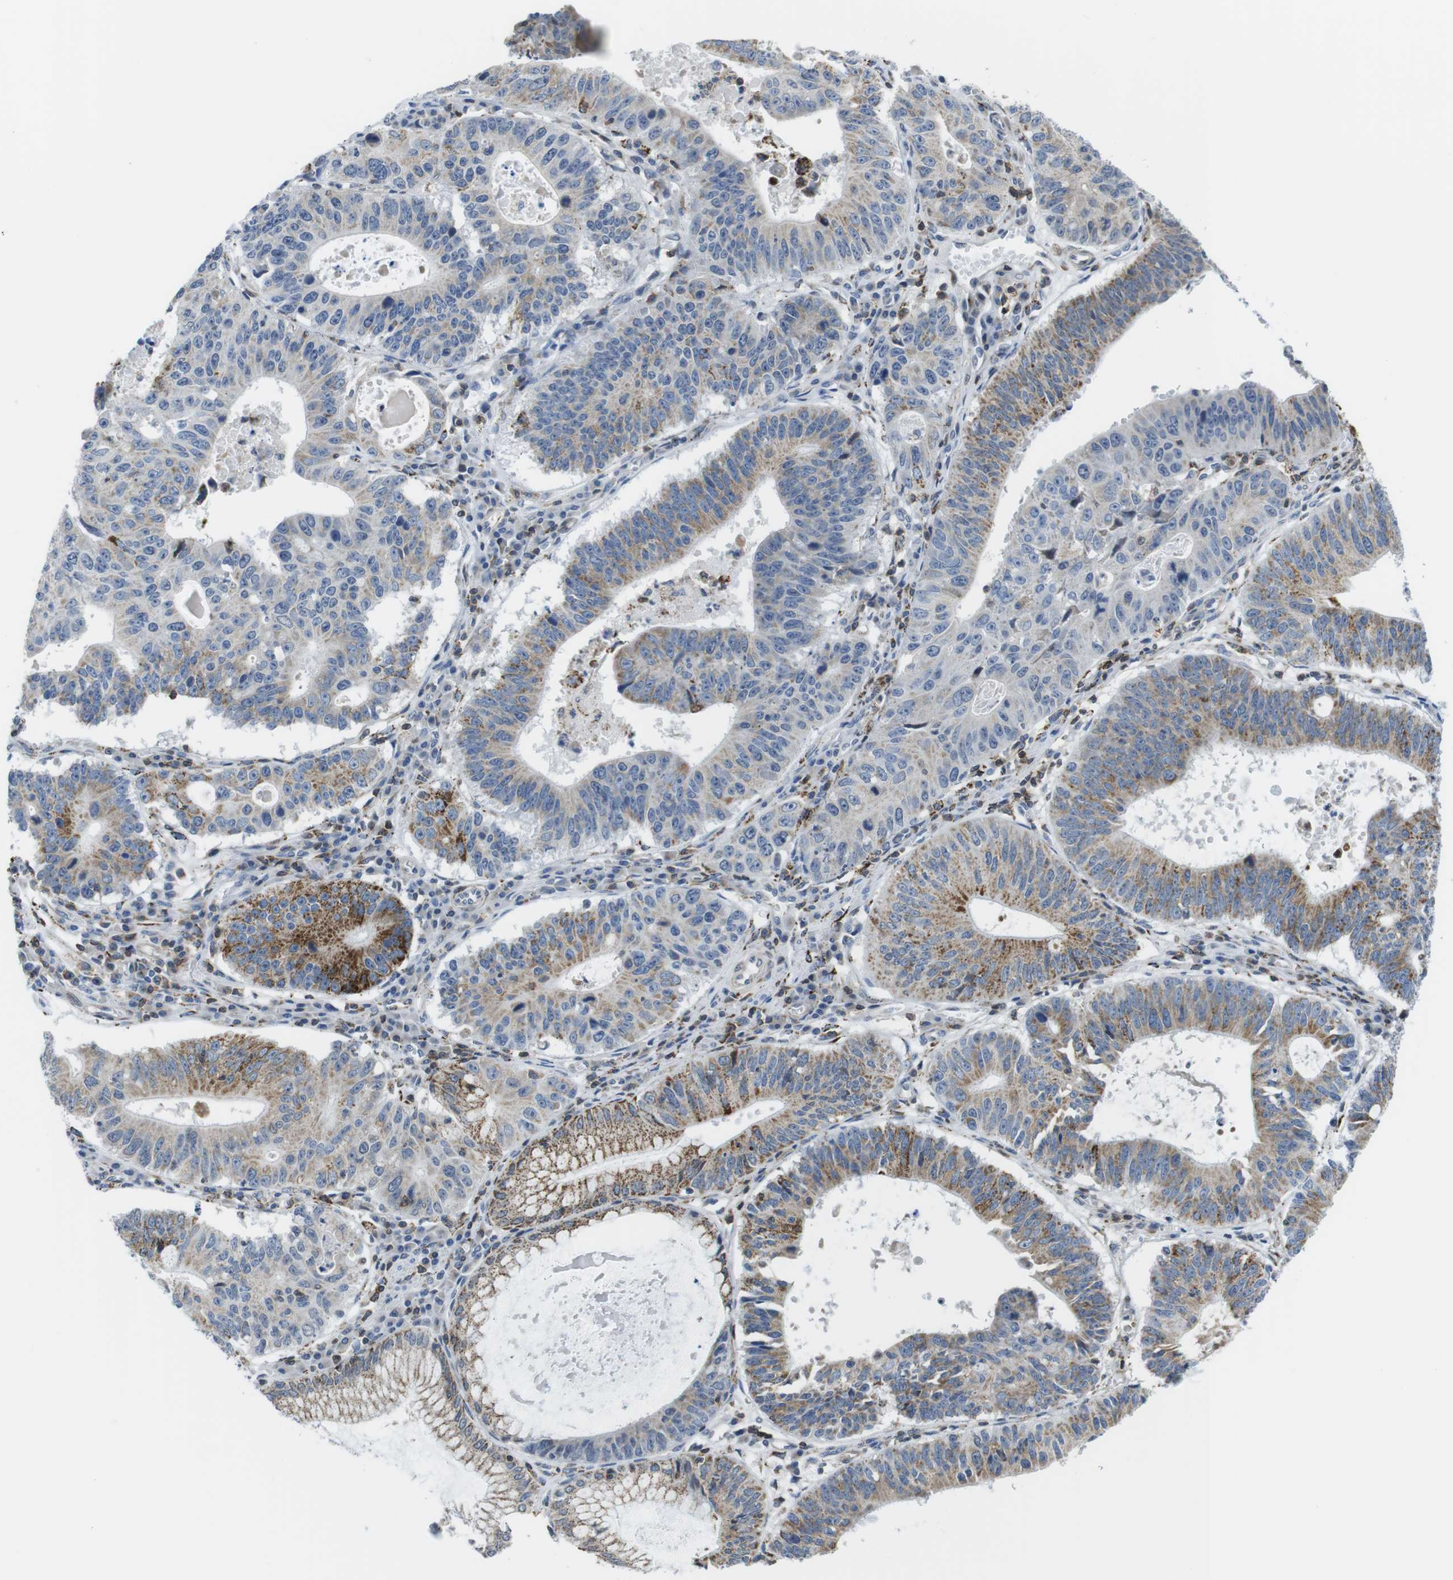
{"staining": {"intensity": "moderate", "quantity": "25%-75%", "location": "cytoplasmic/membranous"}, "tissue": "stomach cancer", "cell_type": "Tumor cells", "image_type": "cancer", "snomed": [{"axis": "morphology", "description": "Adenocarcinoma, NOS"}, {"axis": "topography", "description": "Stomach"}], "caption": "A brown stain highlights moderate cytoplasmic/membranous expression of a protein in human adenocarcinoma (stomach) tumor cells.", "gene": "KCNE3", "patient": {"sex": "male", "age": 59}}